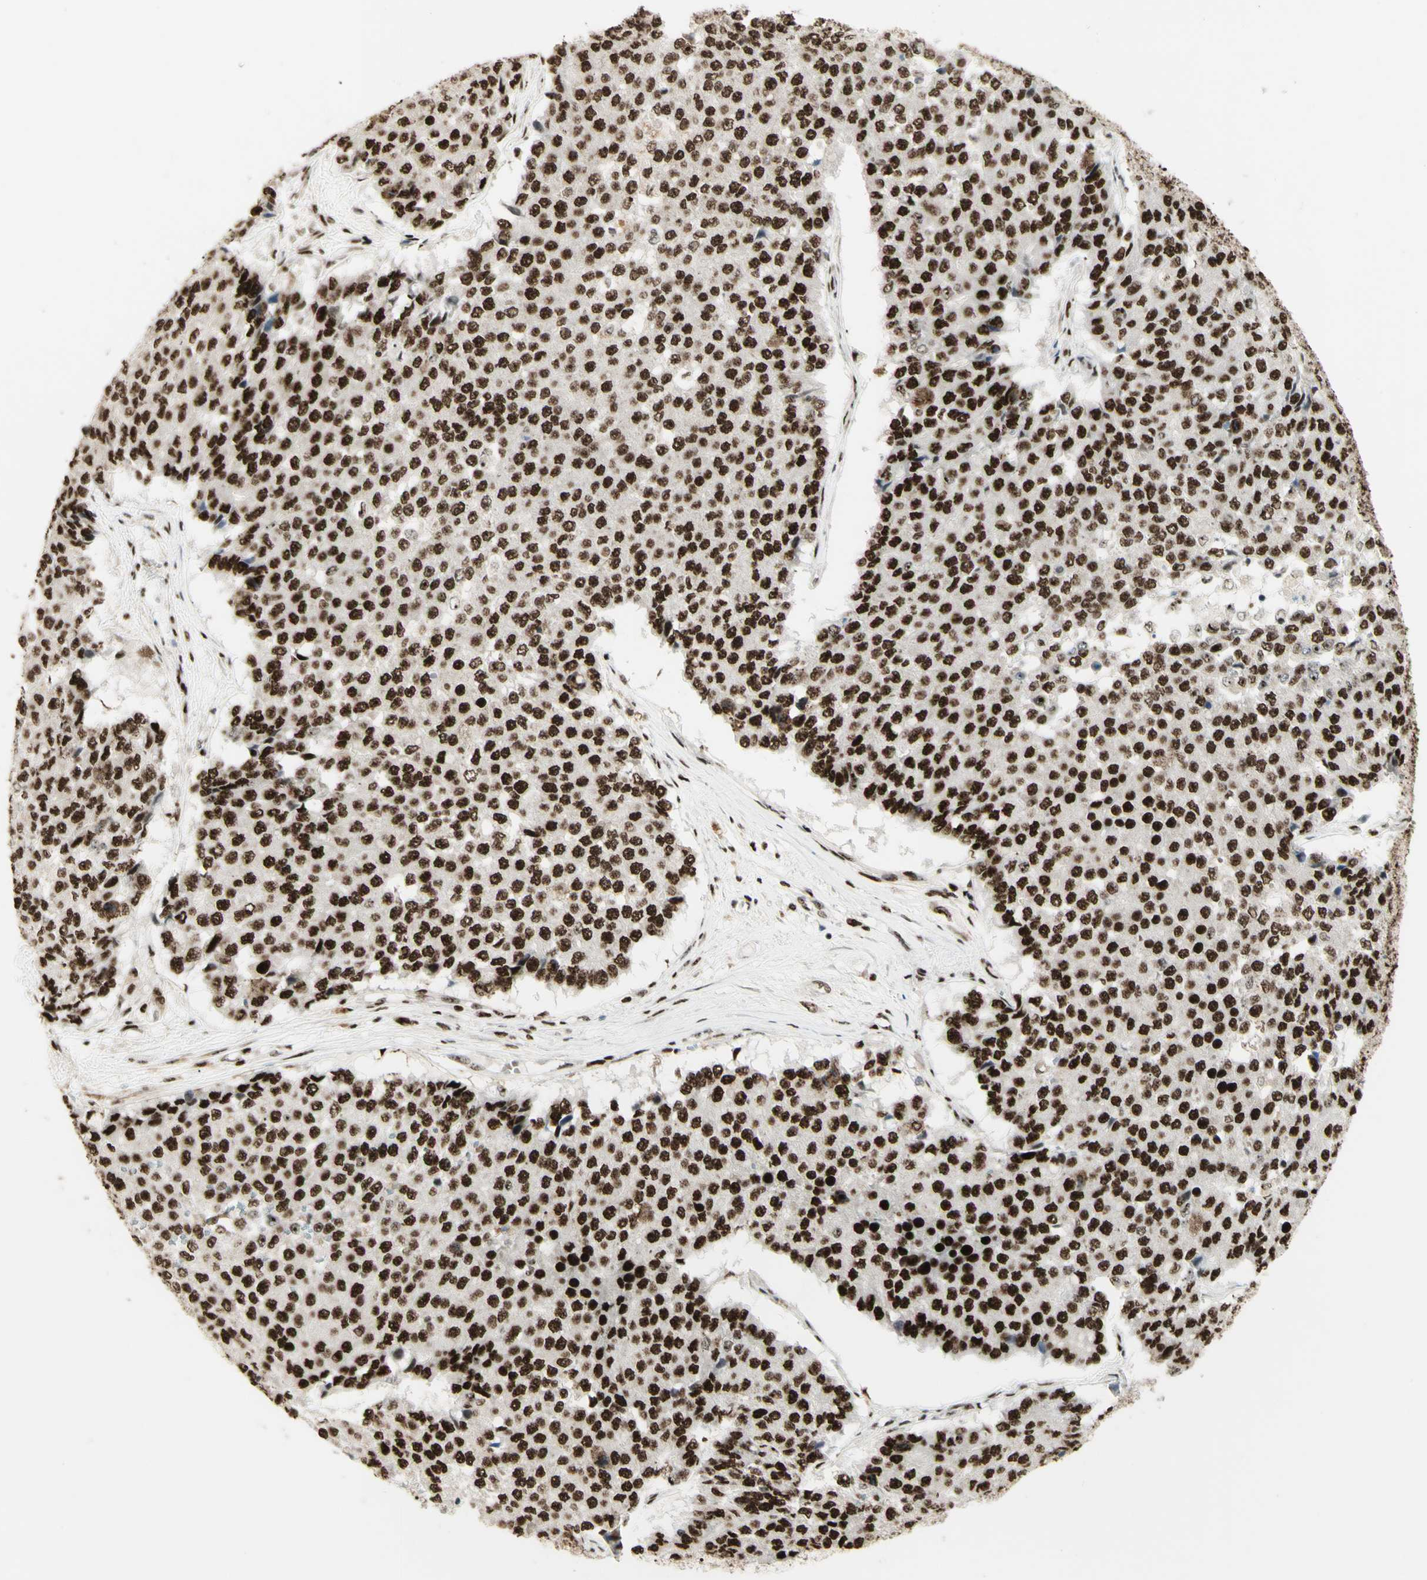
{"staining": {"intensity": "strong", "quantity": ">75%", "location": "nuclear"}, "tissue": "pancreatic cancer", "cell_type": "Tumor cells", "image_type": "cancer", "snomed": [{"axis": "morphology", "description": "Adenocarcinoma, NOS"}, {"axis": "topography", "description": "Pancreas"}], "caption": "Protein staining by IHC demonstrates strong nuclear expression in about >75% of tumor cells in pancreatic cancer.", "gene": "DHX9", "patient": {"sex": "male", "age": 50}}